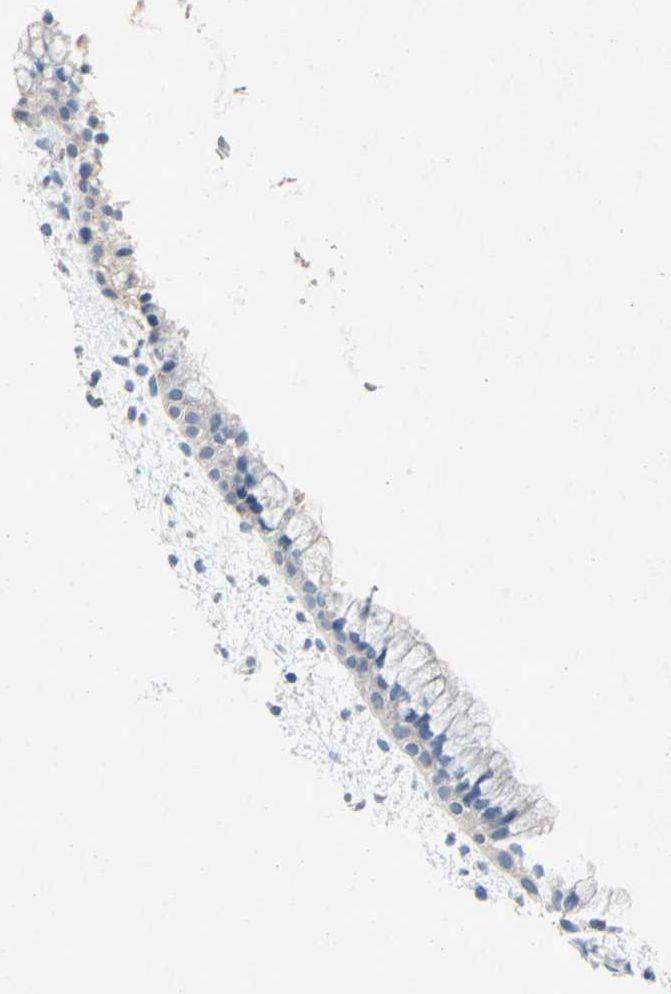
{"staining": {"intensity": "negative", "quantity": "none", "location": "none"}, "tissue": "cervix", "cell_type": "Glandular cells", "image_type": "normal", "snomed": [{"axis": "morphology", "description": "Normal tissue, NOS"}, {"axis": "topography", "description": "Cervix"}], "caption": "The micrograph reveals no staining of glandular cells in unremarkable cervix. (Stains: DAB (3,3'-diaminobenzidine) immunohistochemistry (IHC) with hematoxylin counter stain, Microscopy: brightfield microscopy at high magnification).", "gene": "PCDHB2", "patient": {"sex": "female", "age": 39}}